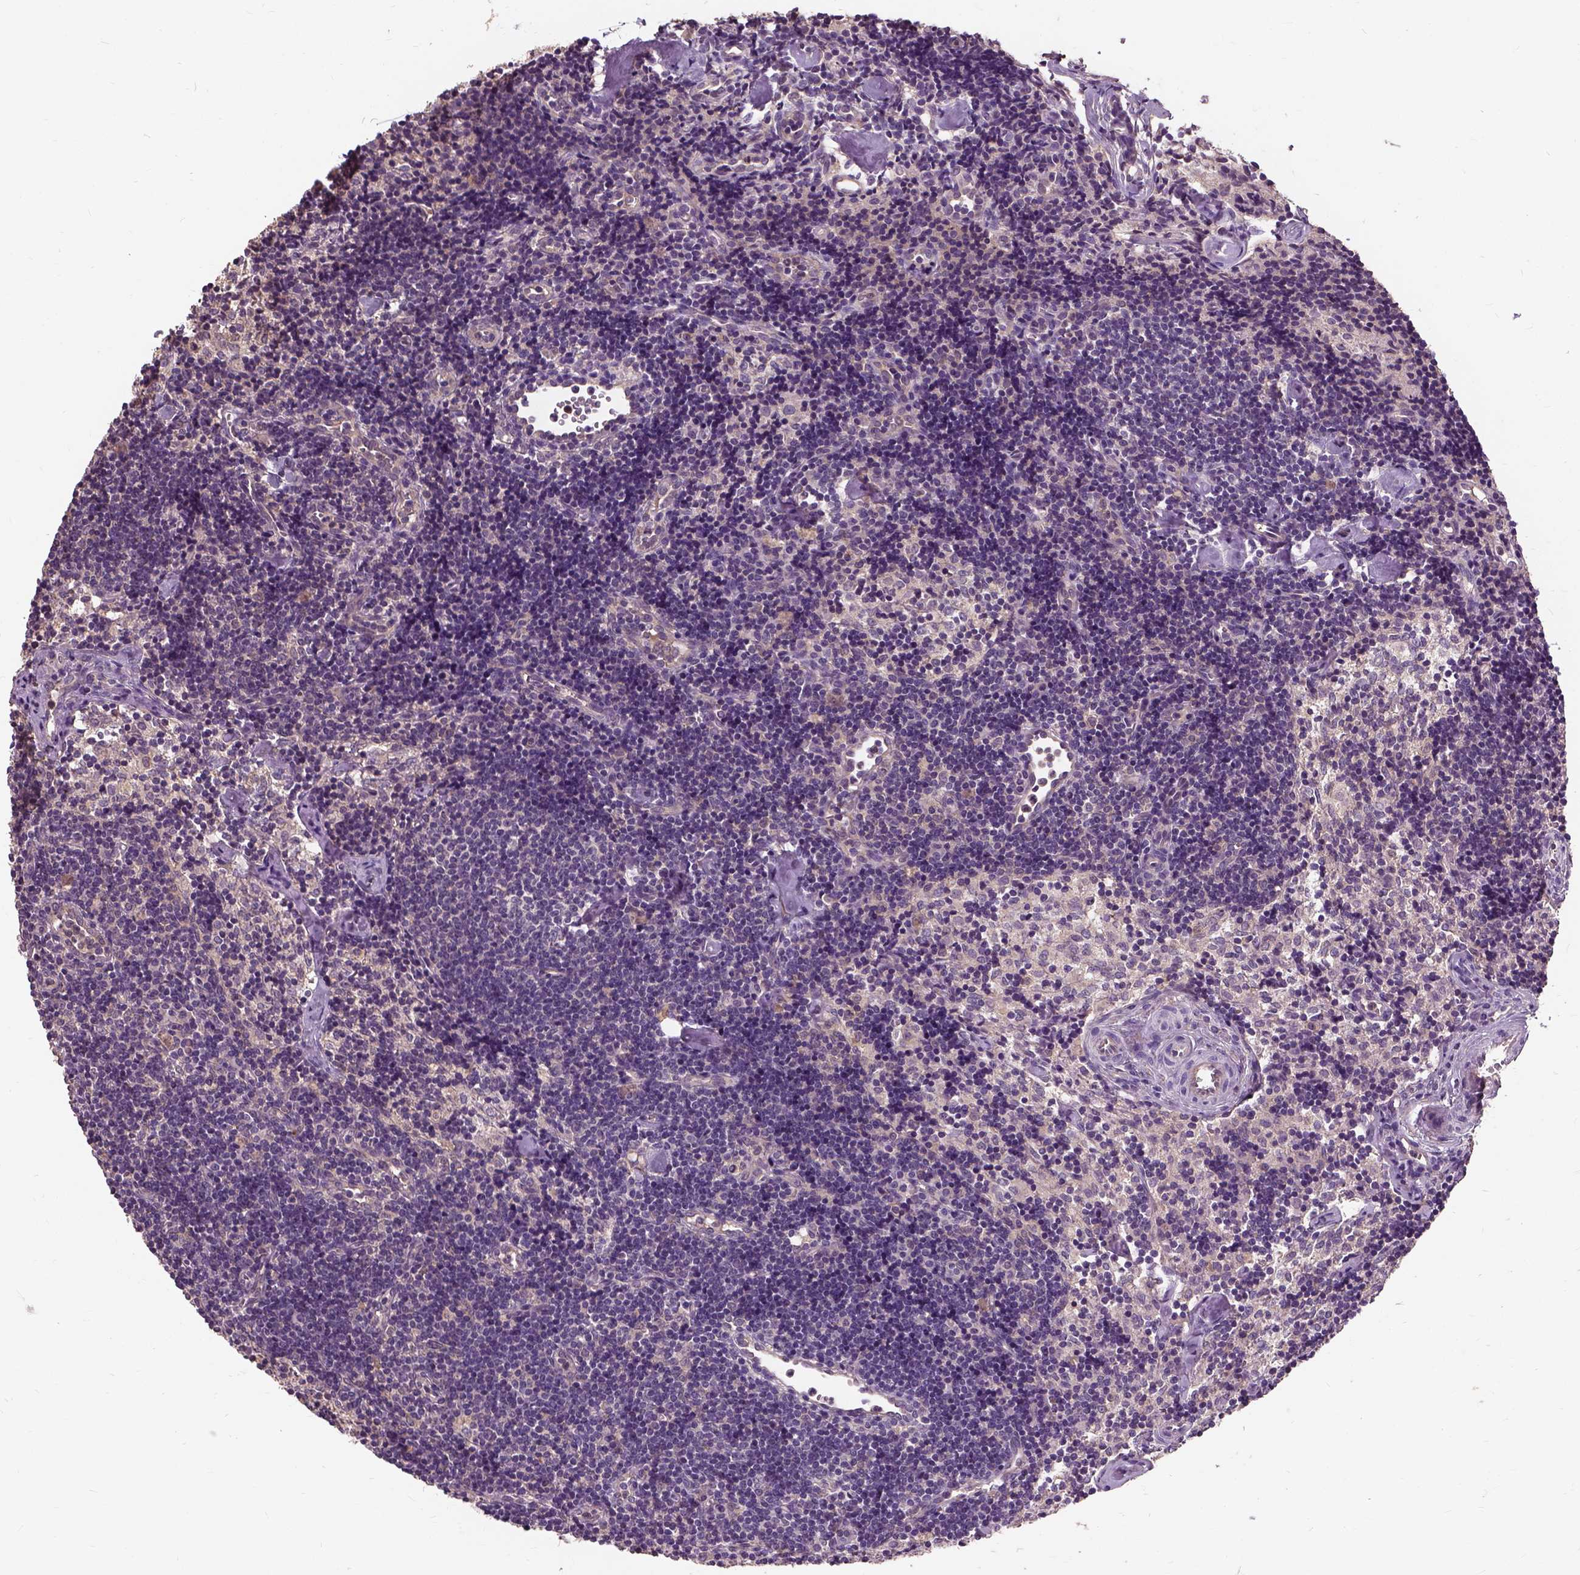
{"staining": {"intensity": "negative", "quantity": "none", "location": "none"}, "tissue": "lymph node", "cell_type": "Germinal center cells", "image_type": "normal", "snomed": [{"axis": "morphology", "description": "Normal tissue, NOS"}, {"axis": "topography", "description": "Lymph node"}], "caption": "Lymph node stained for a protein using immunohistochemistry (IHC) exhibits no staining germinal center cells.", "gene": "PEA15", "patient": {"sex": "female", "age": 42}}